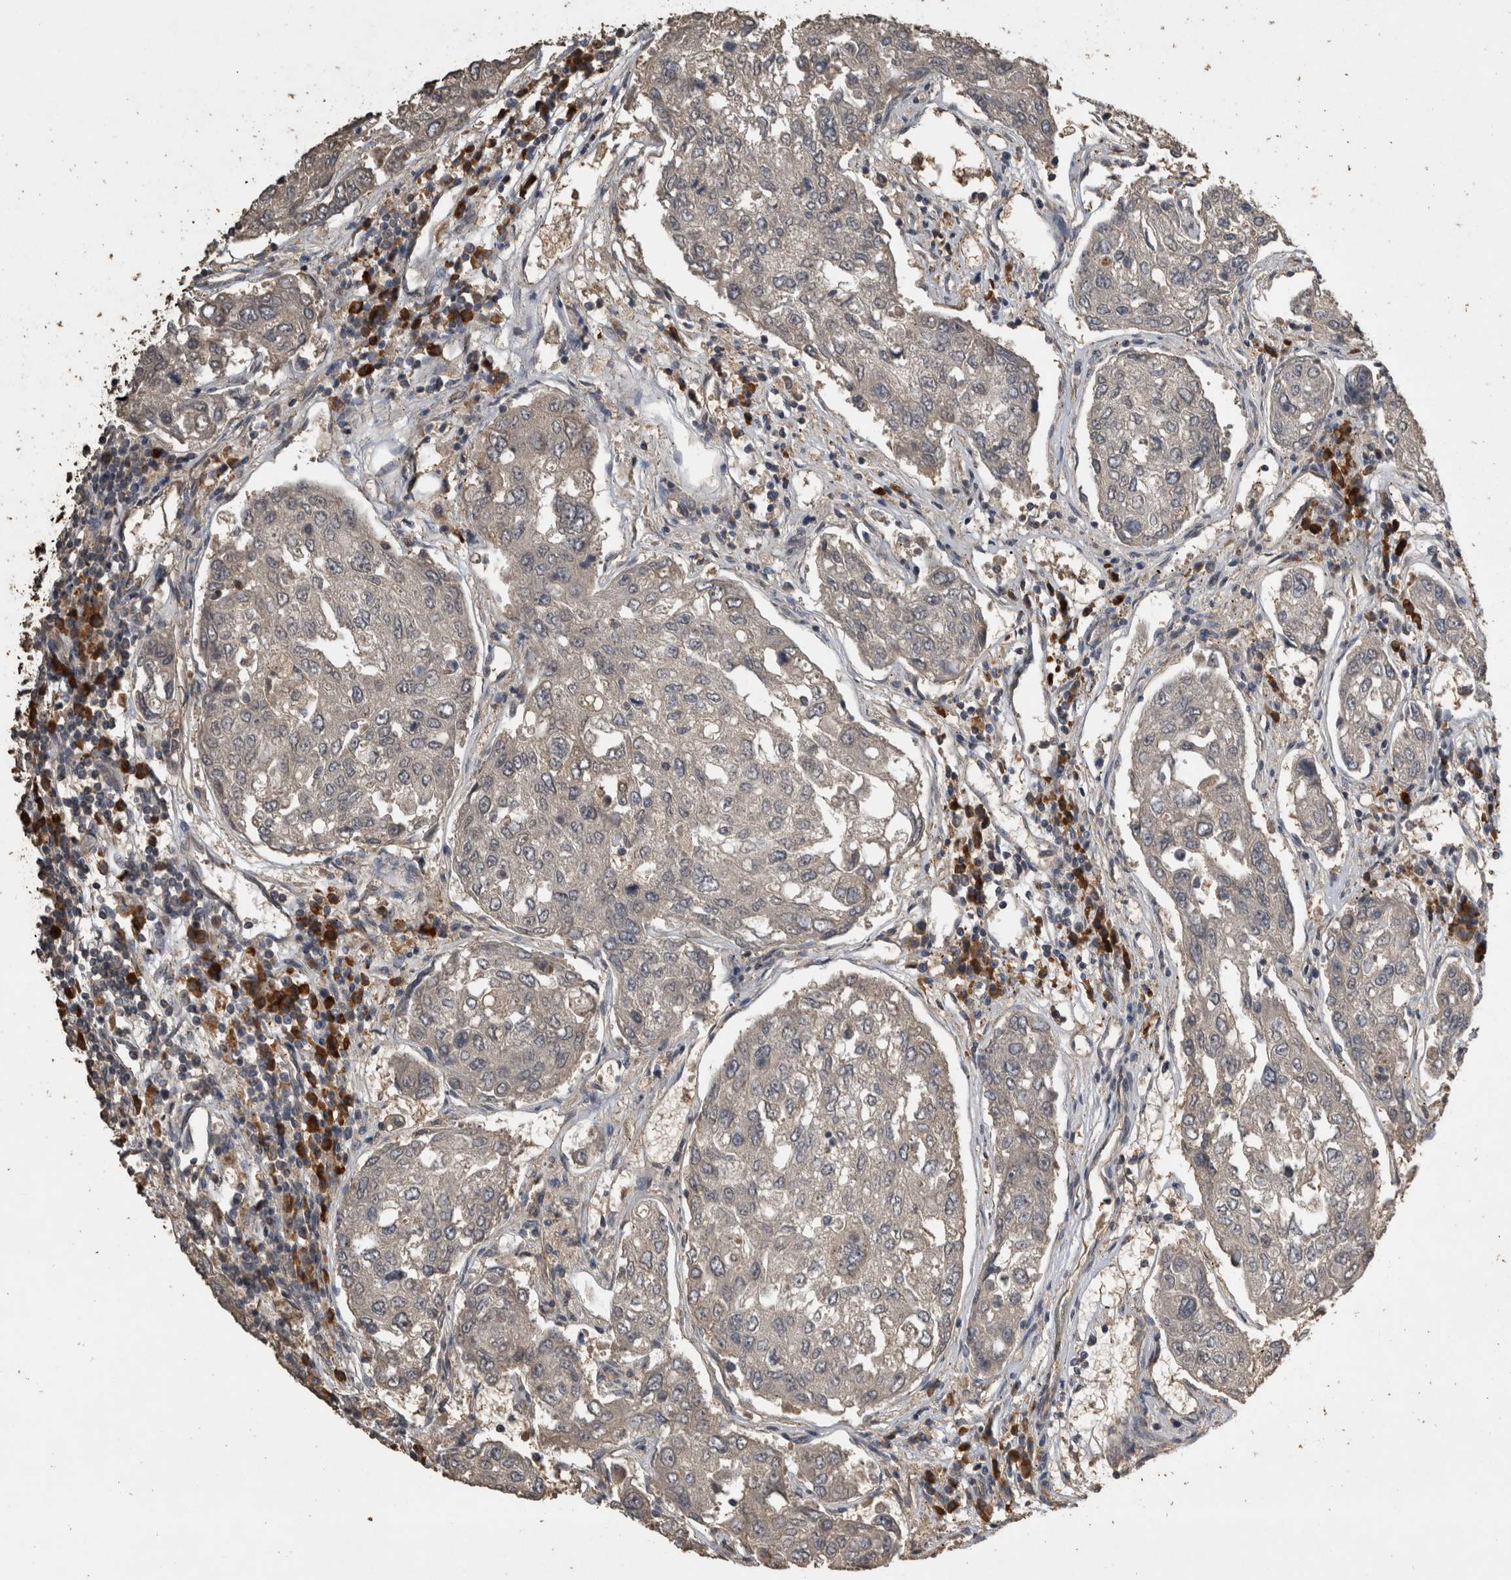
{"staining": {"intensity": "weak", "quantity": "<25%", "location": "cytoplasmic/membranous"}, "tissue": "urothelial cancer", "cell_type": "Tumor cells", "image_type": "cancer", "snomed": [{"axis": "morphology", "description": "Urothelial carcinoma, High grade"}, {"axis": "topography", "description": "Lymph node"}, {"axis": "topography", "description": "Urinary bladder"}], "caption": "Immunohistochemistry image of high-grade urothelial carcinoma stained for a protein (brown), which displays no expression in tumor cells.", "gene": "RHPN1", "patient": {"sex": "male", "age": 51}}